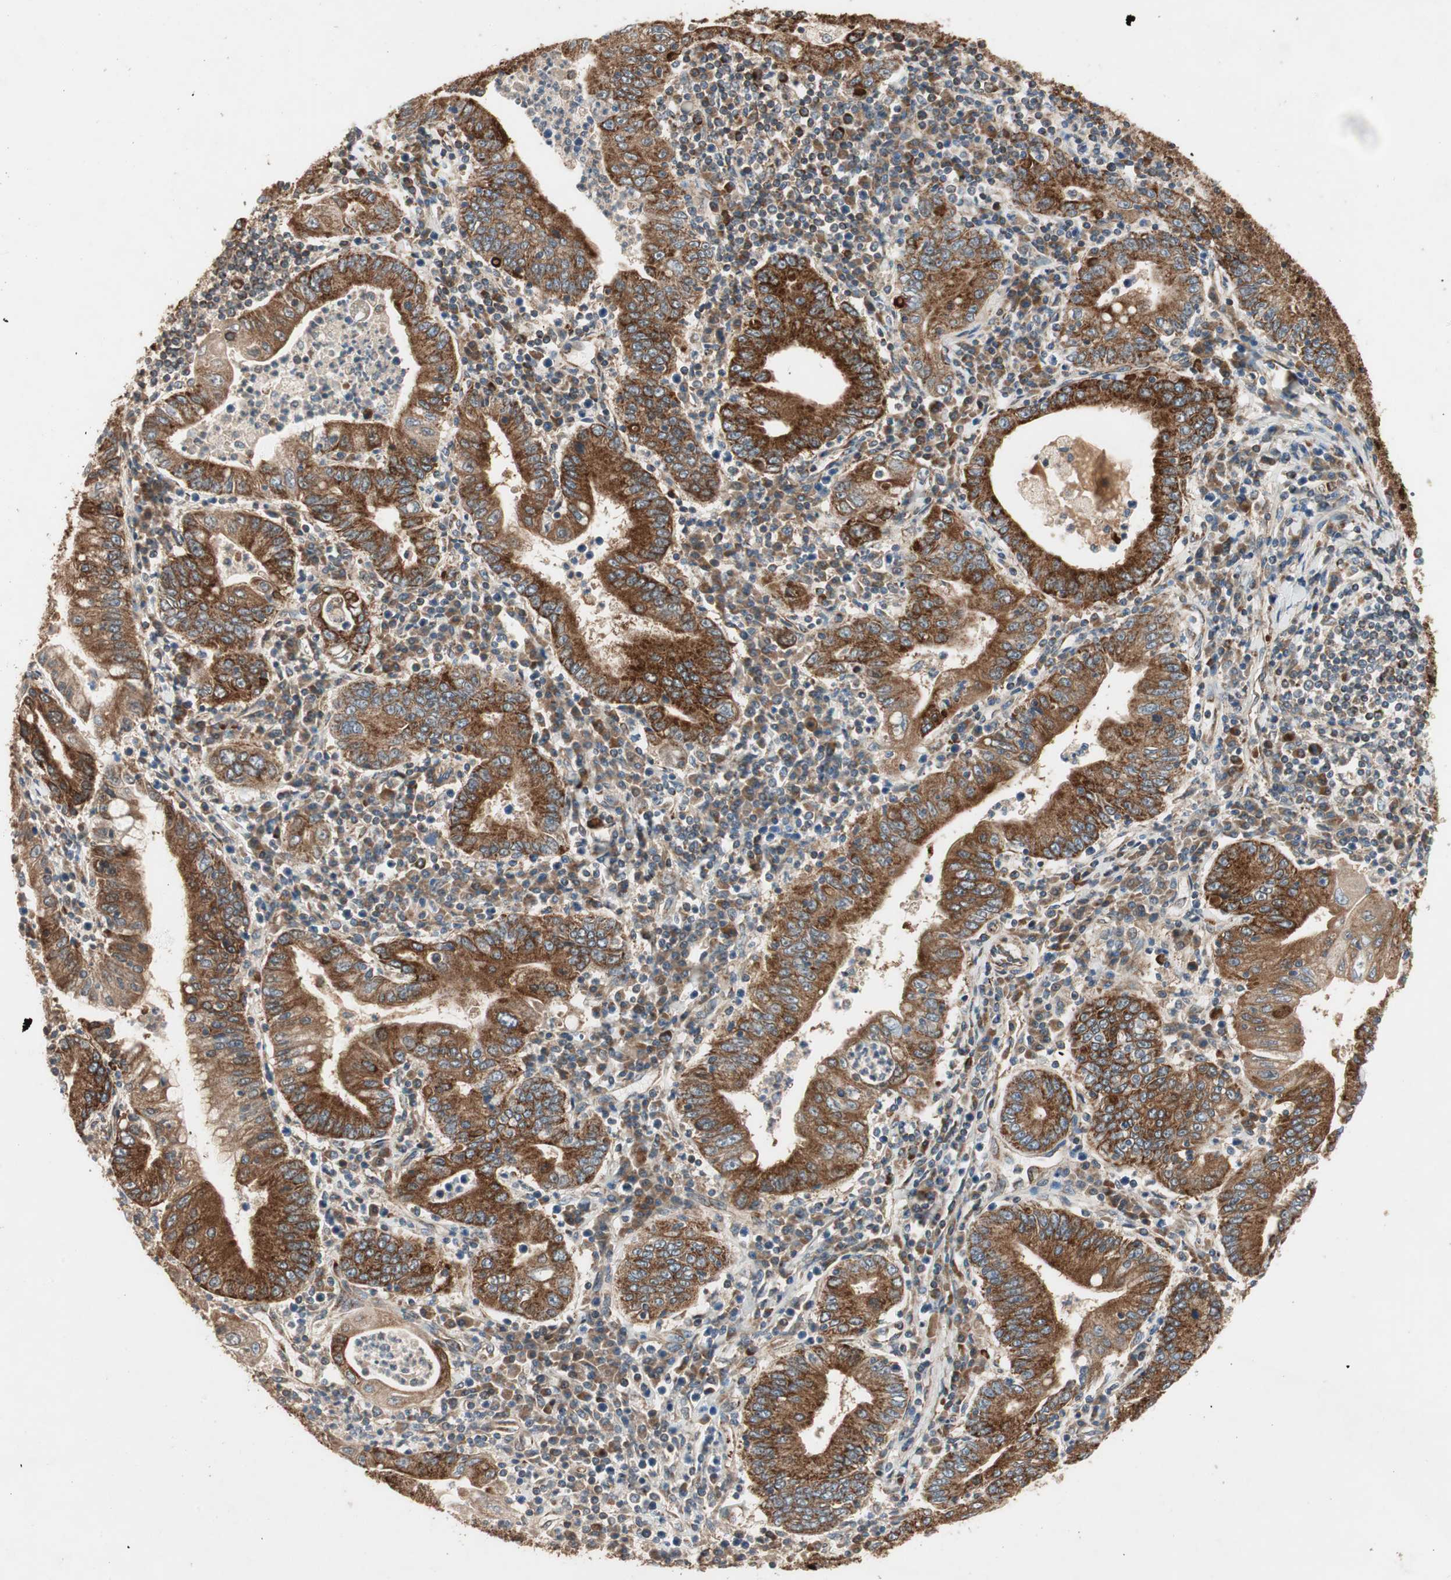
{"staining": {"intensity": "strong", "quantity": ">75%", "location": "cytoplasmic/membranous"}, "tissue": "stomach cancer", "cell_type": "Tumor cells", "image_type": "cancer", "snomed": [{"axis": "morphology", "description": "Normal tissue, NOS"}, {"axis": "morphology", "description": "Adenocarcinoma, NOS"}, {"axis": "topography", "description": "Esophagus"}, {"axis": "topography", "description": "Stomach, upper"}, {"axis": "topography", "description": "Peripheral nerve tissue"}], "caption": "IHC histopathology image of neoplastic tissue: human adenocarcinoma (stomach) stained using immunohistochemistry (IHC) displays high levels of strong protein expression localized specifically in the cytoplasmic/membranous of tumor cells, appearing as a cytoplasmic/membranous brown color.", "gene": "AKAP1", "patient": {"sex": "male", "age": 62}}